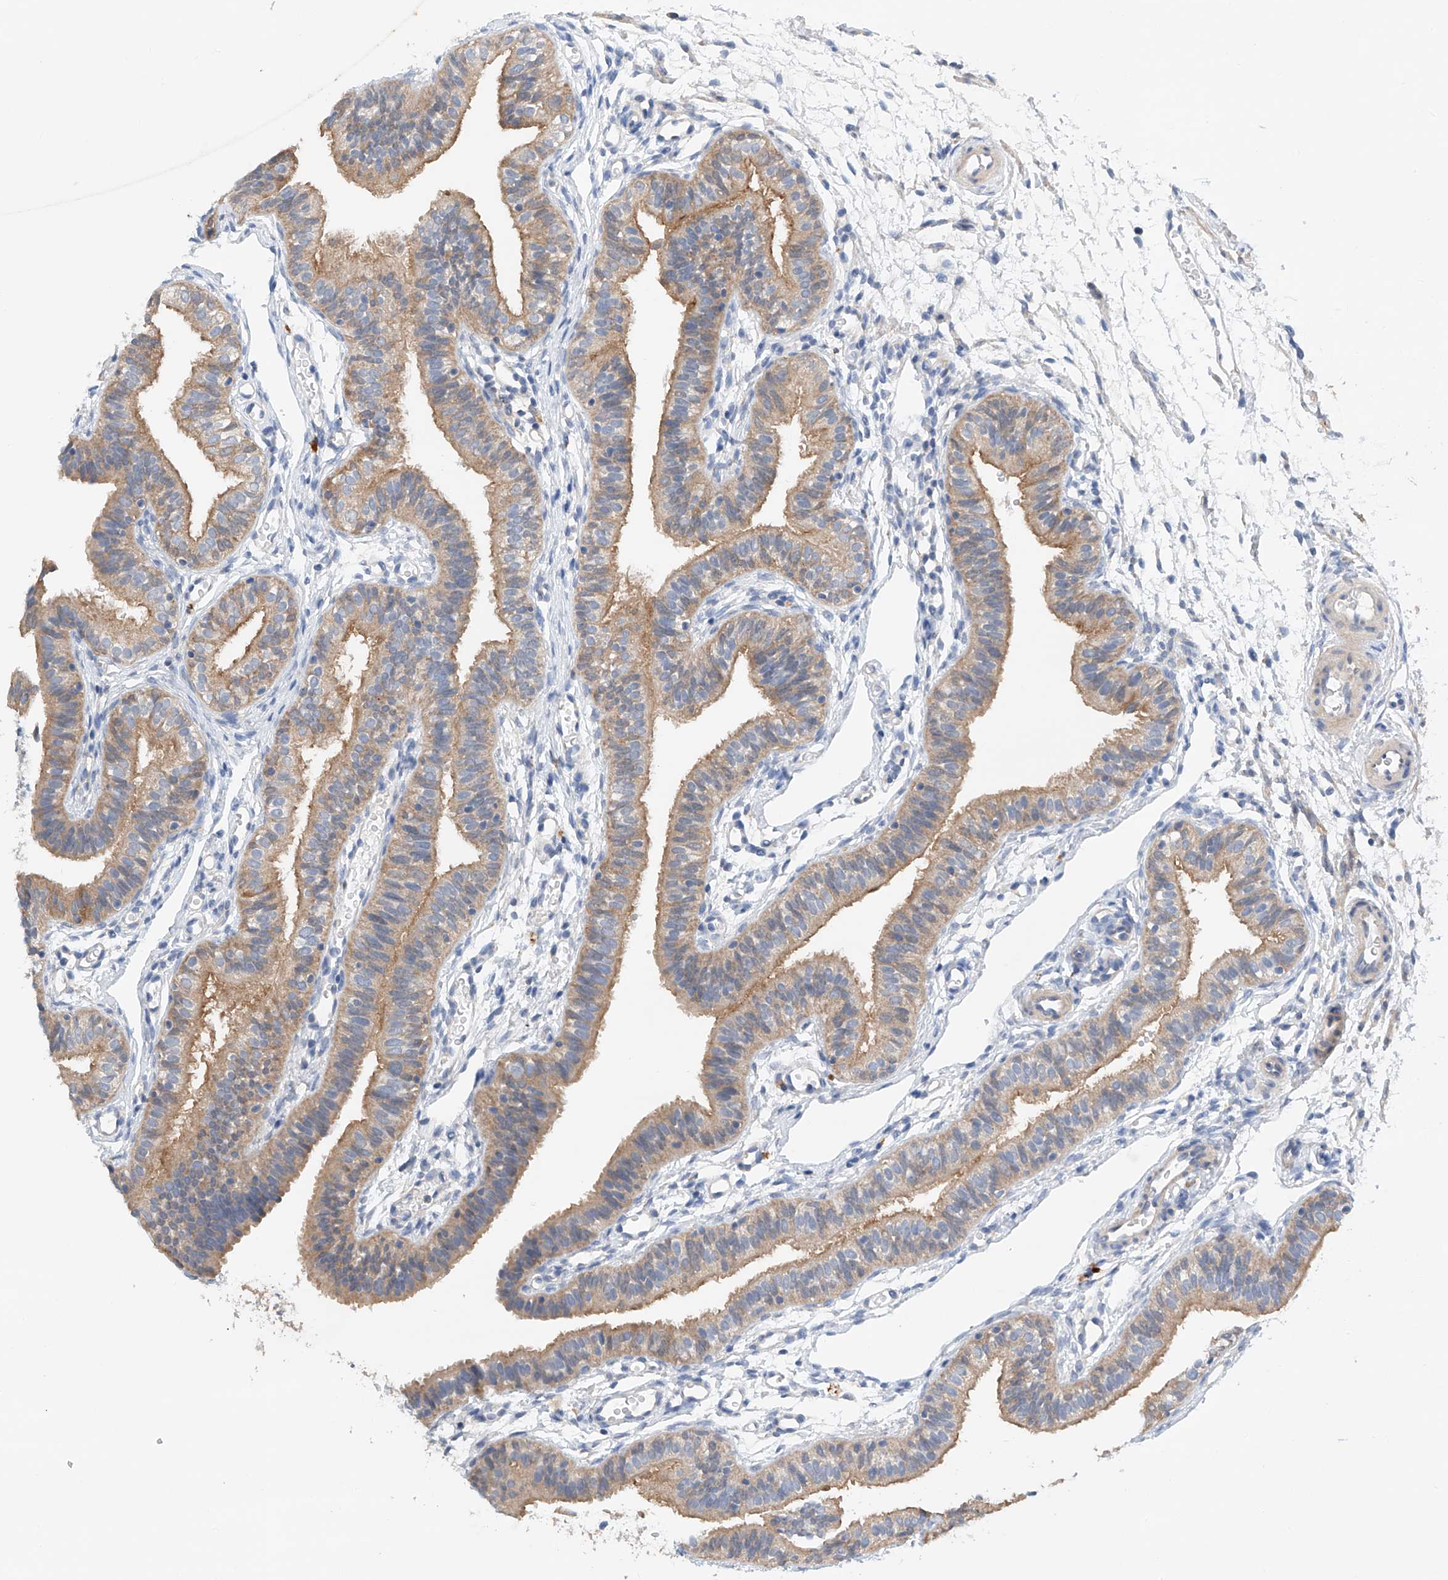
{"staining": {"intensity": "moderate", "quantity": ">75%", "location": "cytoplasmic/membranous"}, "tissue": "fallopian tube", "cell_type": "Glandular cells", "image_type": "normal", "snomed": [{"axis": "morphology", "description": "Normal tissue, NOS"}, {"axis": "topography", "description": "Fallopian tube"}], "caption": "IHC histopathology image of unremarkable human fallopian tube stained for a protein (brown), which reveals medium levels of moderate cytoplasmic/membranous positivity in about >75% of glandular cells.", "gene": "GPC4", "patient": {"sex": "female", "age": 35}}